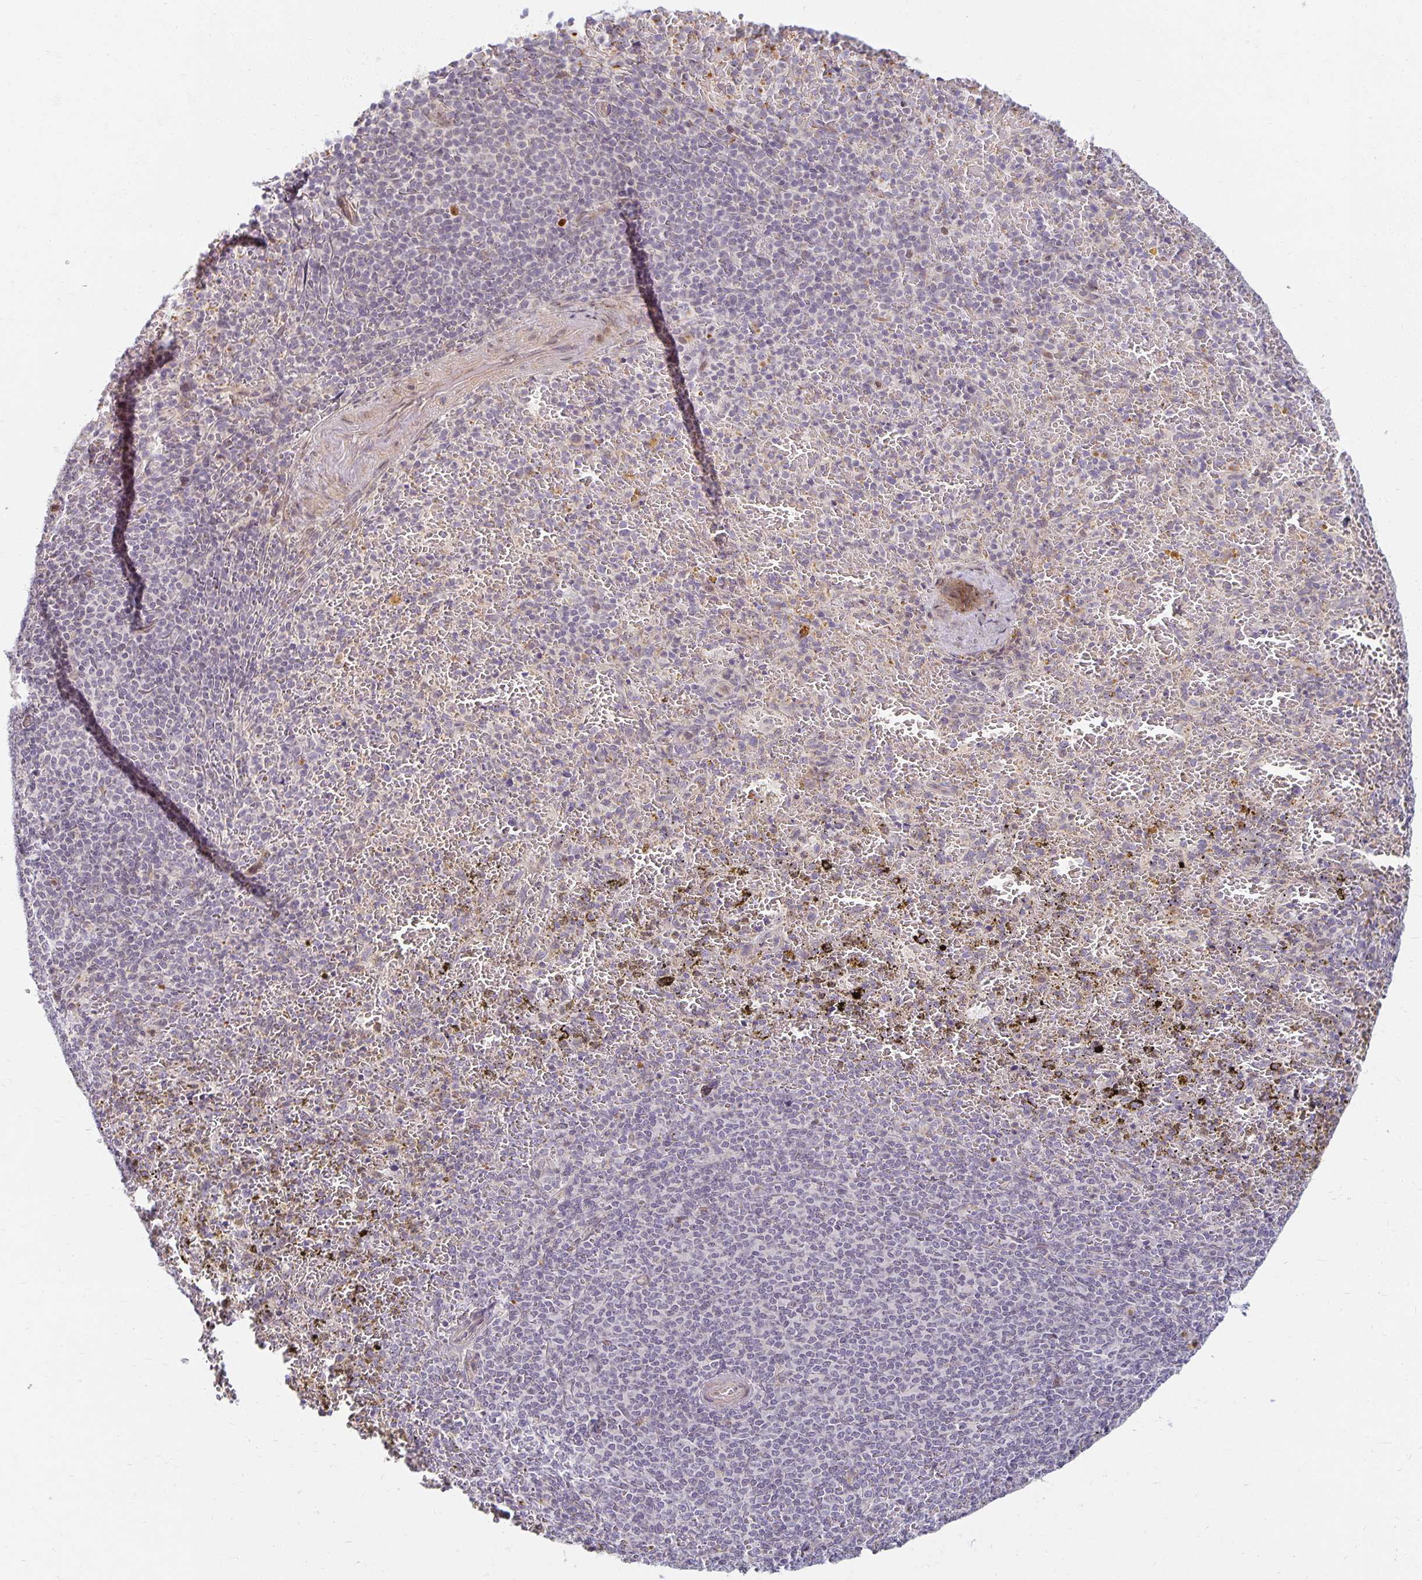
{"staining": {"intensity": "negative", "quantity": "none", "location": "none"}, "tissue": "spleen", "cell_type": "Cells in red pulp", "image_type": "normal", "snomed": [{"axis": "morphology", "description": "Normal tissue, NOS"}, {"axis": "topography", "description": "Spleen"}], "caption": "The photomicrograph reveals no significant staining in cells in red pulp of spleen. Brightfield microscopy of IHC stained with DAB (3,3'-diaminobenzidine) (brown) and hematoxylin (blue), captured at high magnification.", "gene": "EHF", "patient": {"sex": "female", "age": 50}}